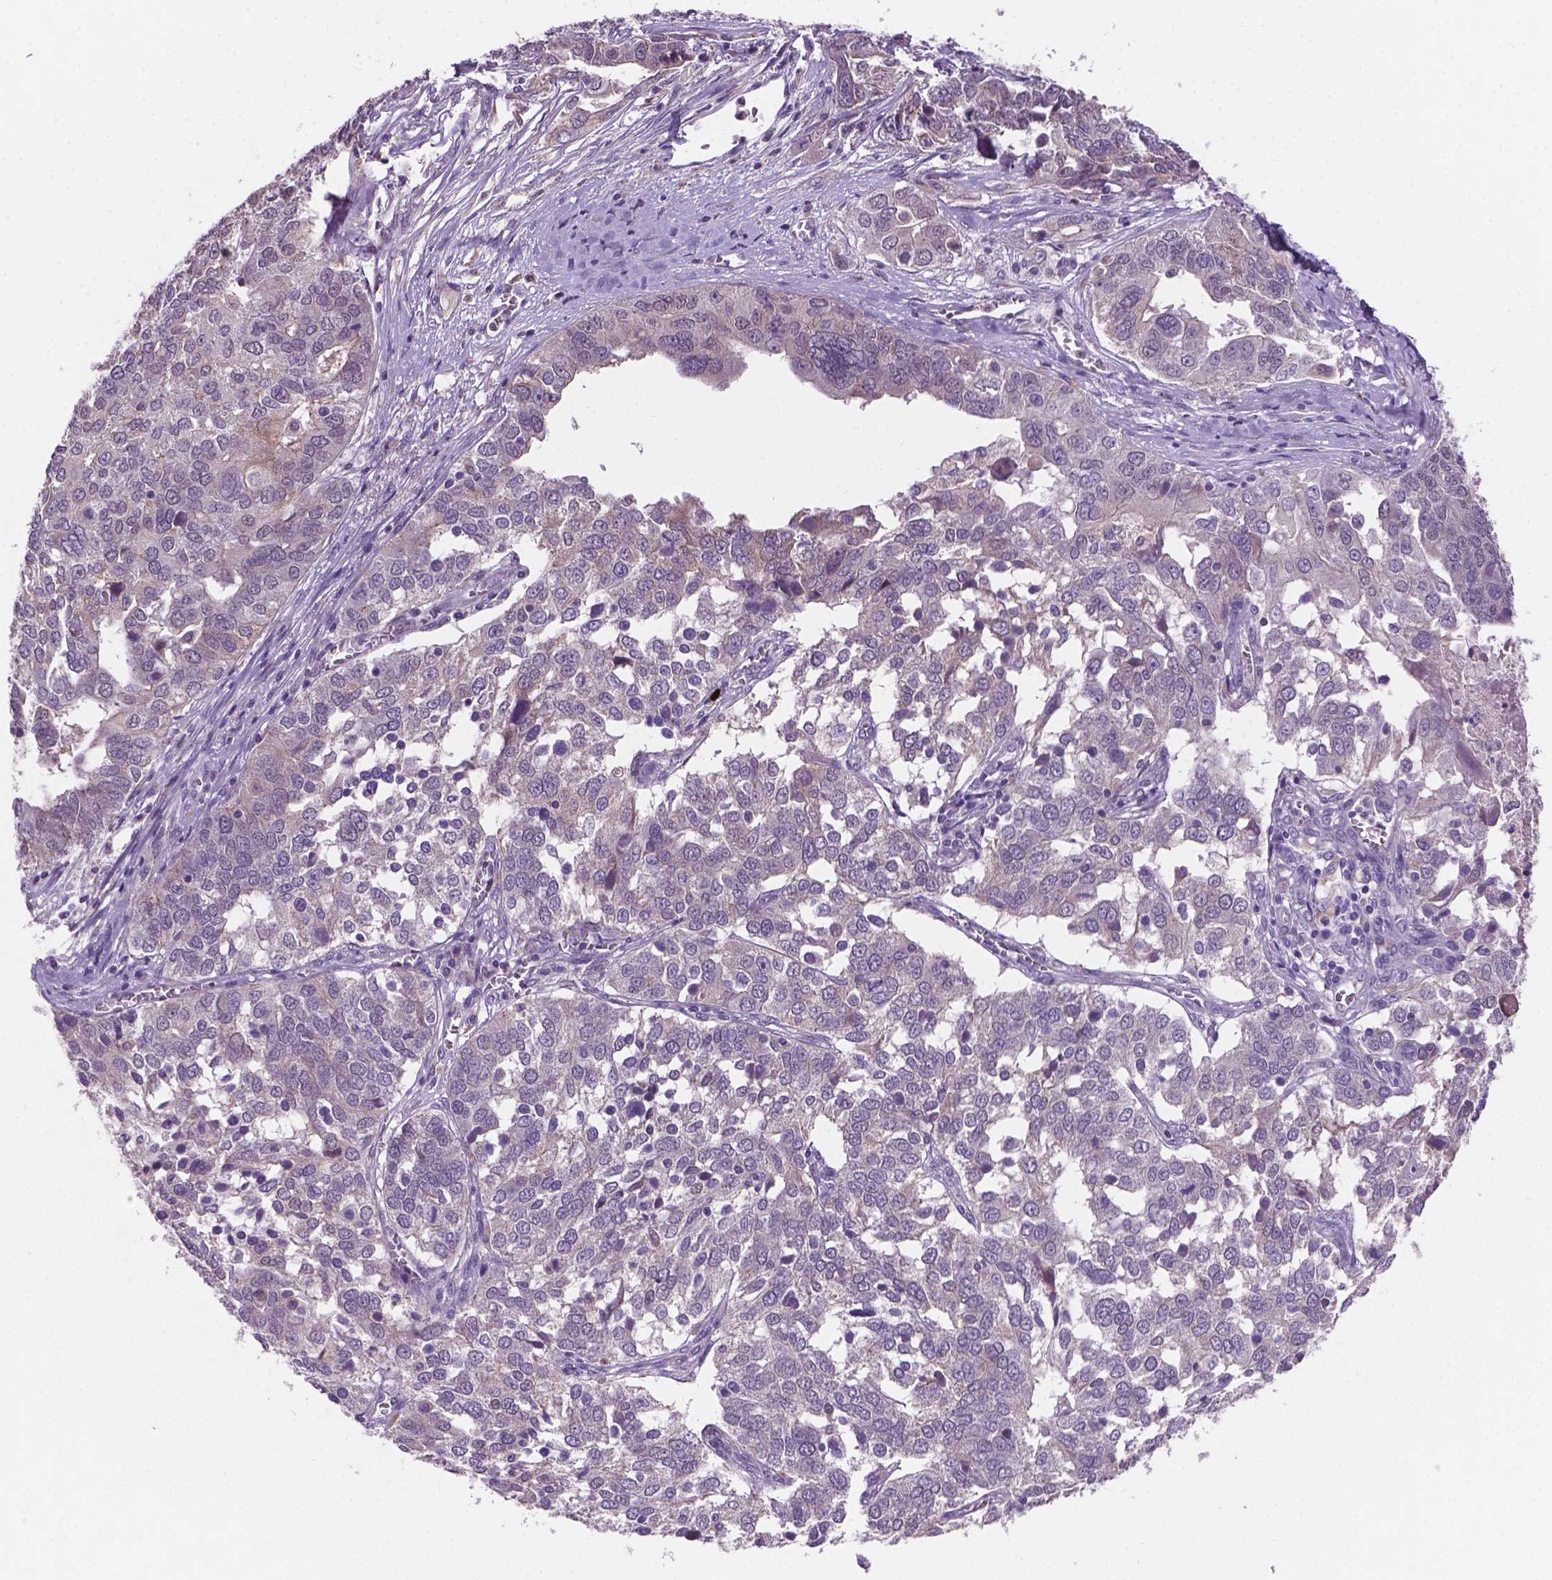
{"staining": {"intensity": "negative", "quantity": "none", "location": "none"}, "tissue": "ovarian cancer", "cell_type": "Tumor cells", "image_type": "cancer", "snomed": [{"axis": "morphology", "description": "Carcinoma, endometroid"}, {"axis": "topography", "description": "Soft tissue"}, {"axis": "topography", "description": "Ovary"}], "caption": "This is an immunohistochemistry (IHC) photomicrograph of human endometroid carcinoma (ovarian). There is no expression in tumor cells.", "gene": "GXYLT2", "patient": {"sex": "female", "age": 52}}